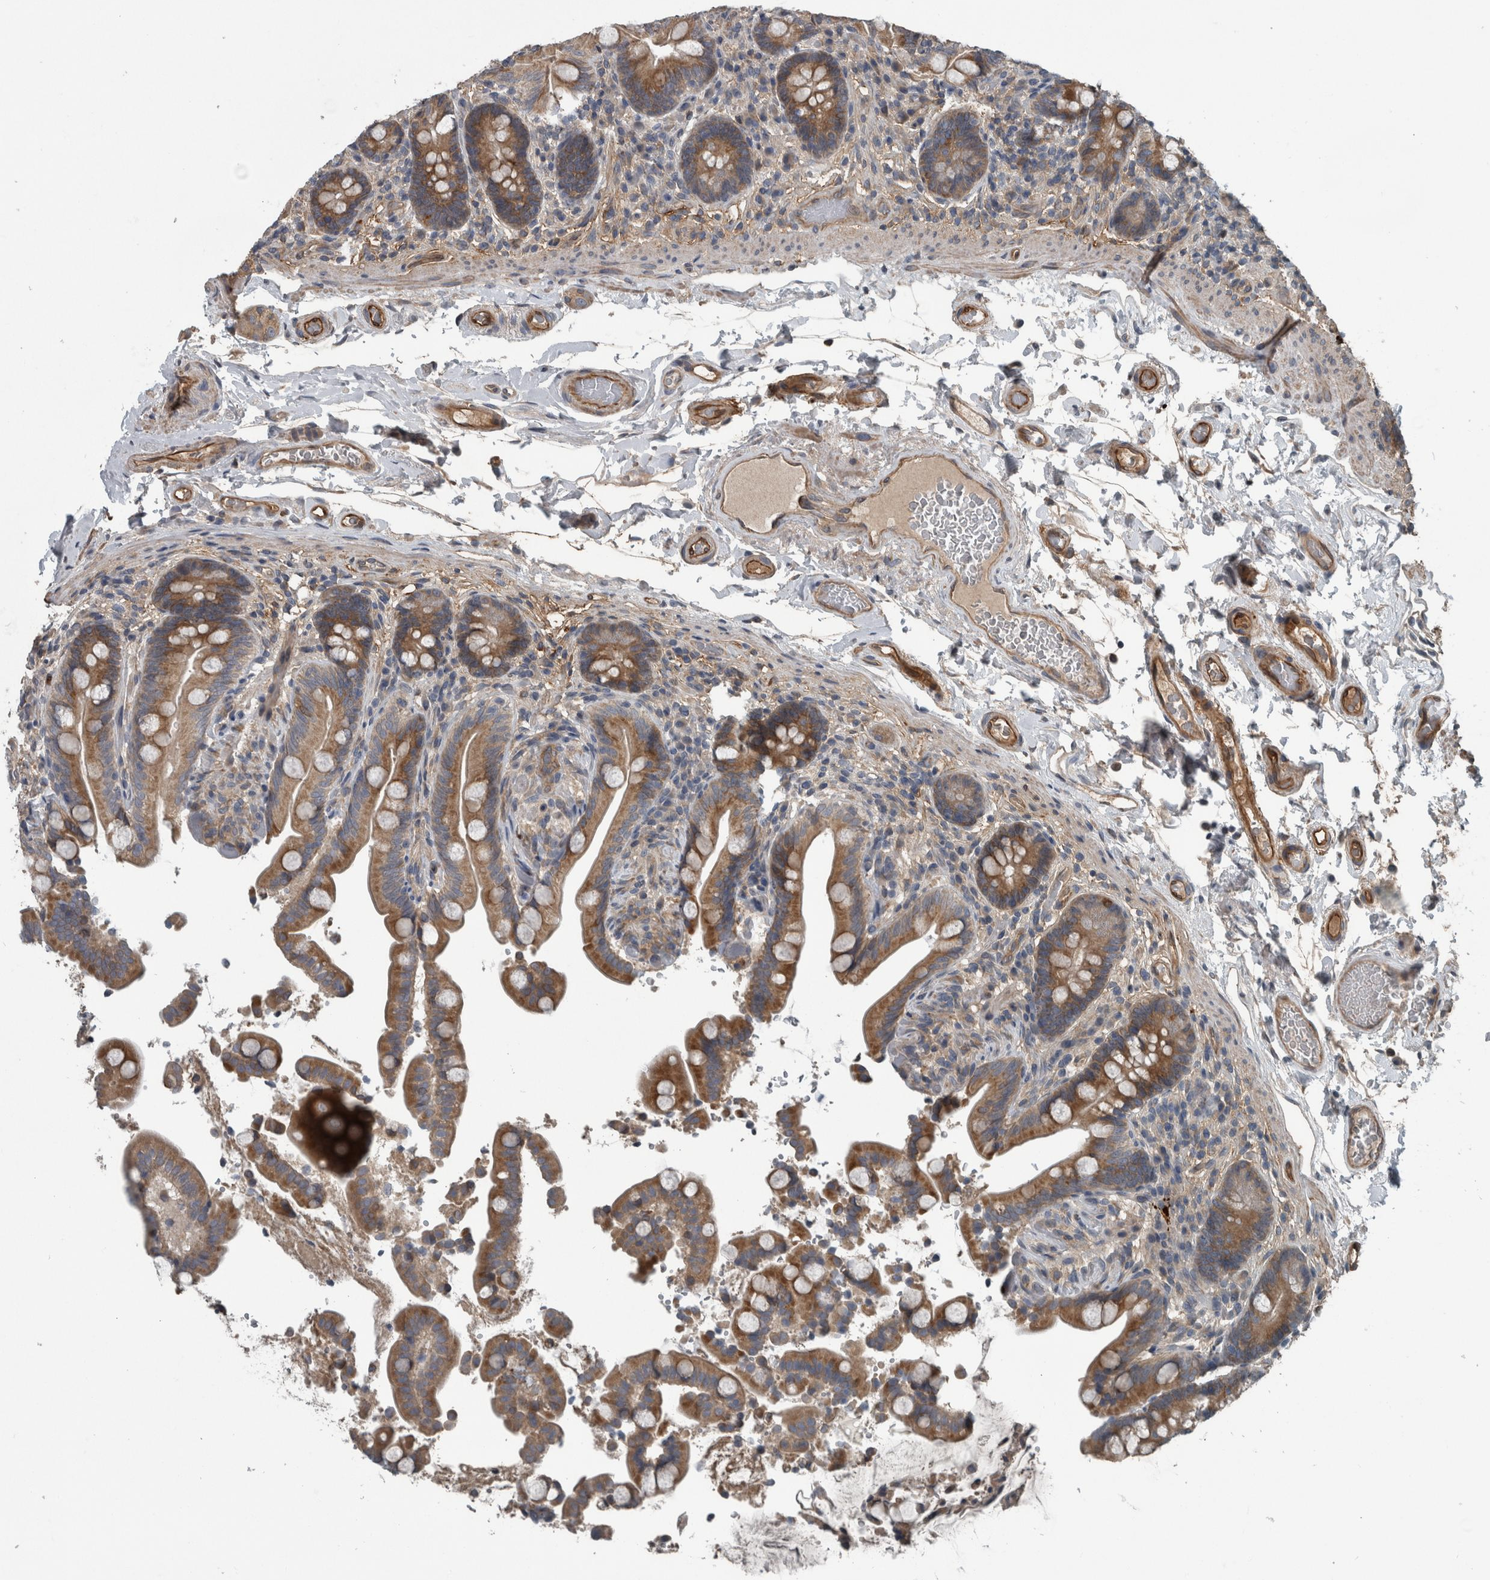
{"staining": {"intensity": "moderate", "quantity": ">75%", "location": "cytoplasmic/membranous"}, "tissue": "colon", "cell_type": "Endothelial cells", "image_type": "normal", "snomed": [{"axis": "morphology", "description": "Normal tissue, NOS"}, {"axis": "topography", "description": "Smooth muscle"}, {"axis": "topography", "description": "Colon"}], "caption": "Protein staining of benign colon shows moderate cytoplasmic/membranous staining in approximately >75% of endothelial cells.", "gene": "EXOC8", "patient": {"sex": "male", "age": 73}}